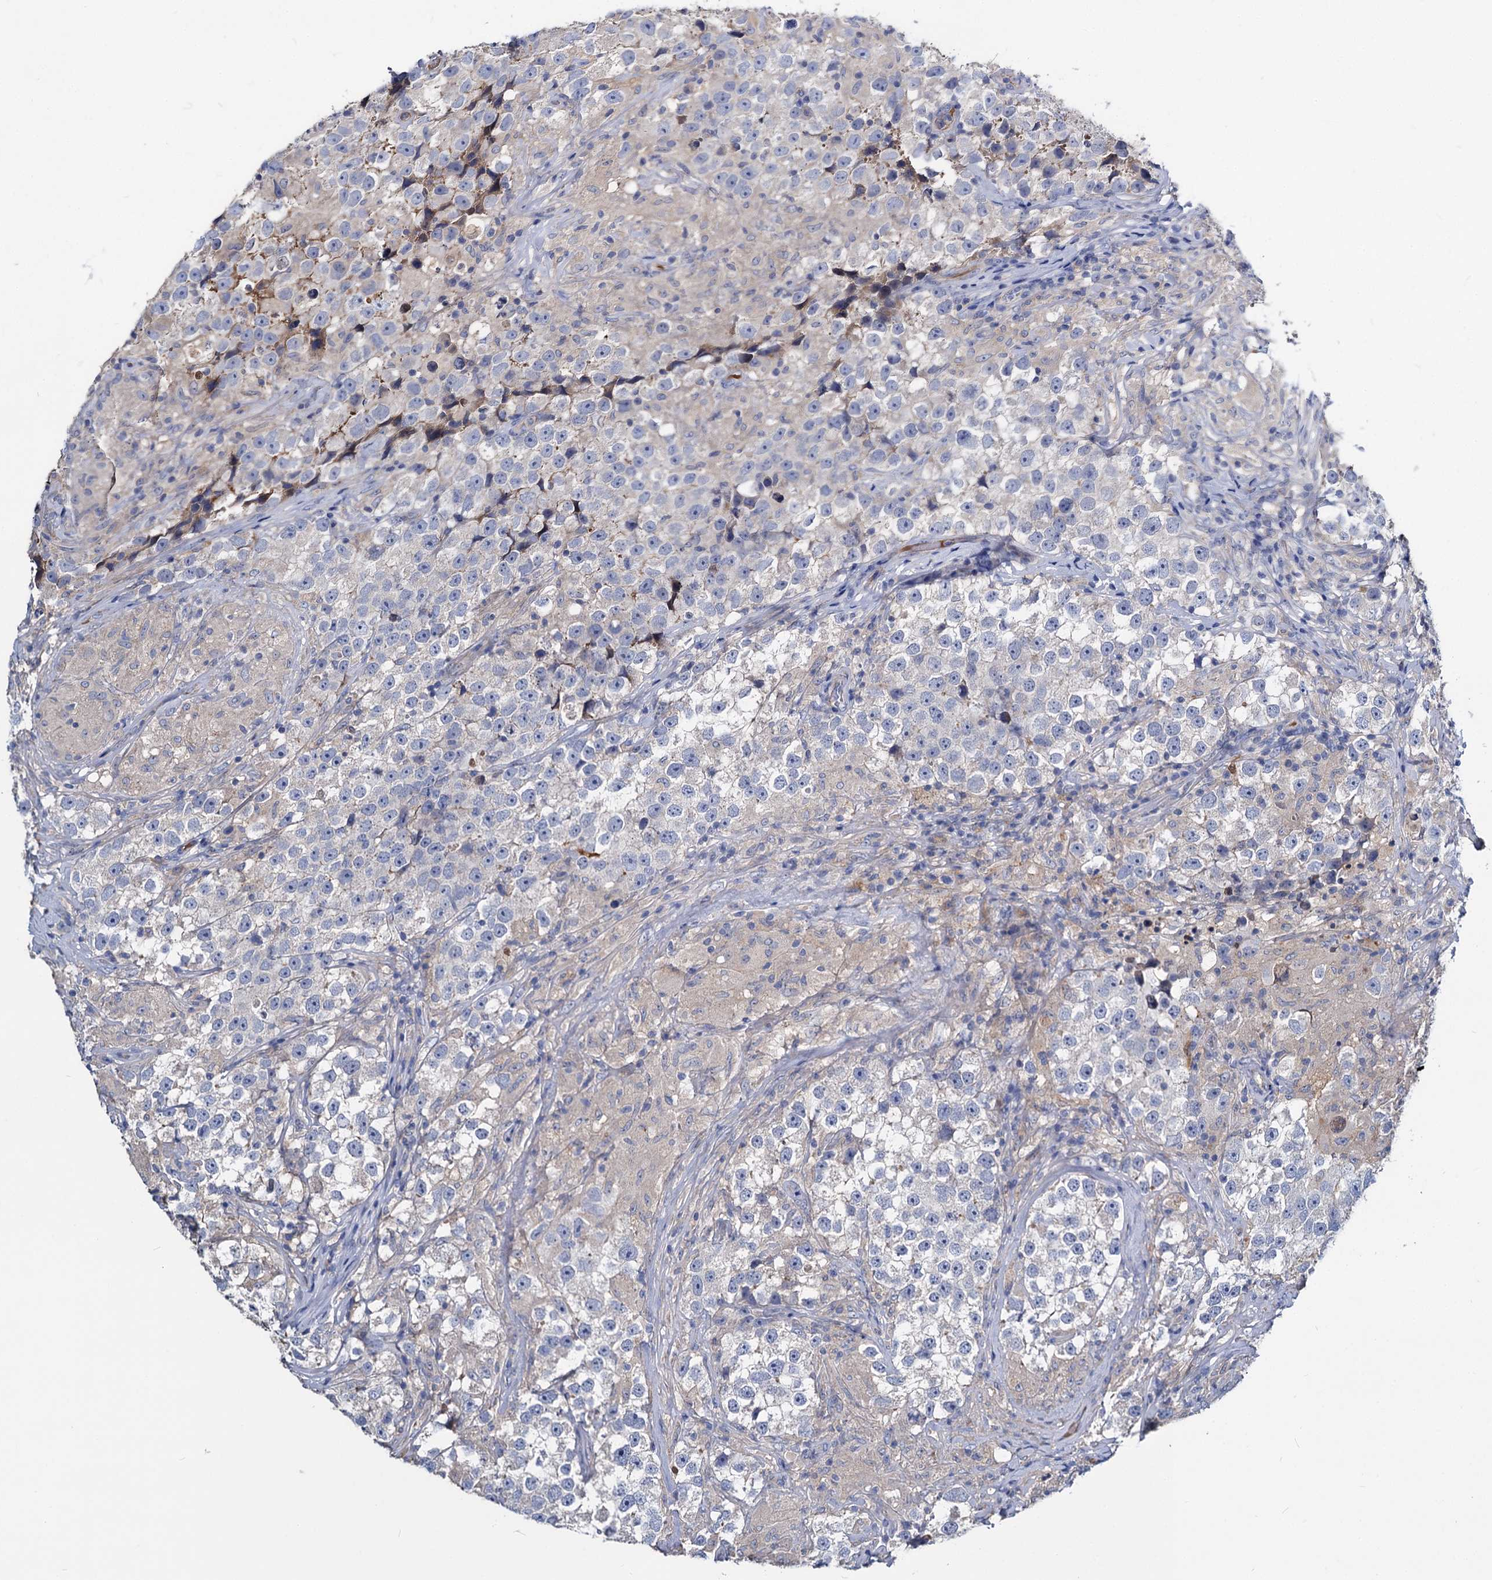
{"staining": {"intensity": "negative", "quantity": "none", "location": "none"}, "tissue": "testis cancer", "cell_type": "Tumor cells", "image_type": "cancer", "snomed": [{"axis": "morphology", "description": "Seminoma, NOS"}, {"axis": "topography", "description": "Testis"}], "caption": "Tumor cells are negative for protein expression in human seminoma (testis). The staining was performed using DAB (3,3'-diaminobenzidine) to visualize the protein expression in brown, while the nuclei were stained in blue with hematoxylin (Magnification: 20x).", "gene": "ACY3", "patient": {"sex": "male", "age": 46}}